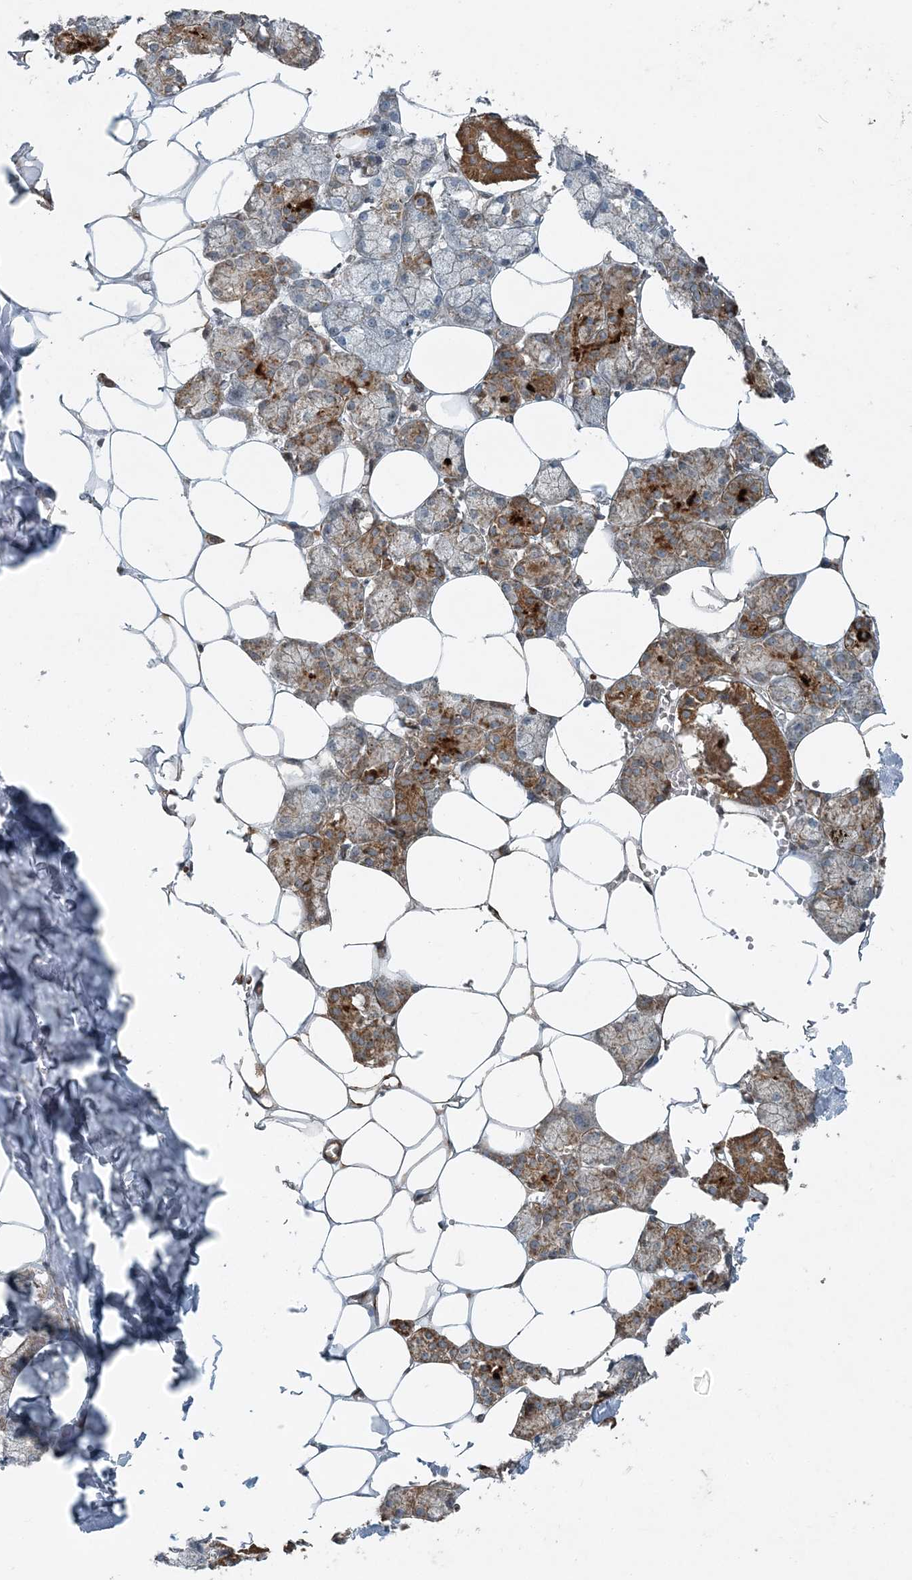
{"staining": {"intensity": "moderate", "quantity": "25%-75%", "location": "cytoplasmic/membranous"}, "tissue": "salivary gland", "cell_type": "Glandular cells", "image_type": "normal", "snomed": [{"axis": "morphology", "description": "Normal tissue, NOS"}, {"axis": "topography", "description": "Salivary gland"}], "caption": "Immunohistochemistry micrograph of benign salivary gland: human salivary gland stained using immunohistochemistry (IHC) shows medium levels of moderate protein expression localized specifically in the cytoplasmic/membranous of glandular cells, appearing as a cytoplasmic/membranous brown color.", "gene": "COPS7B", "patient": {"sex": "male", "age": 62}}